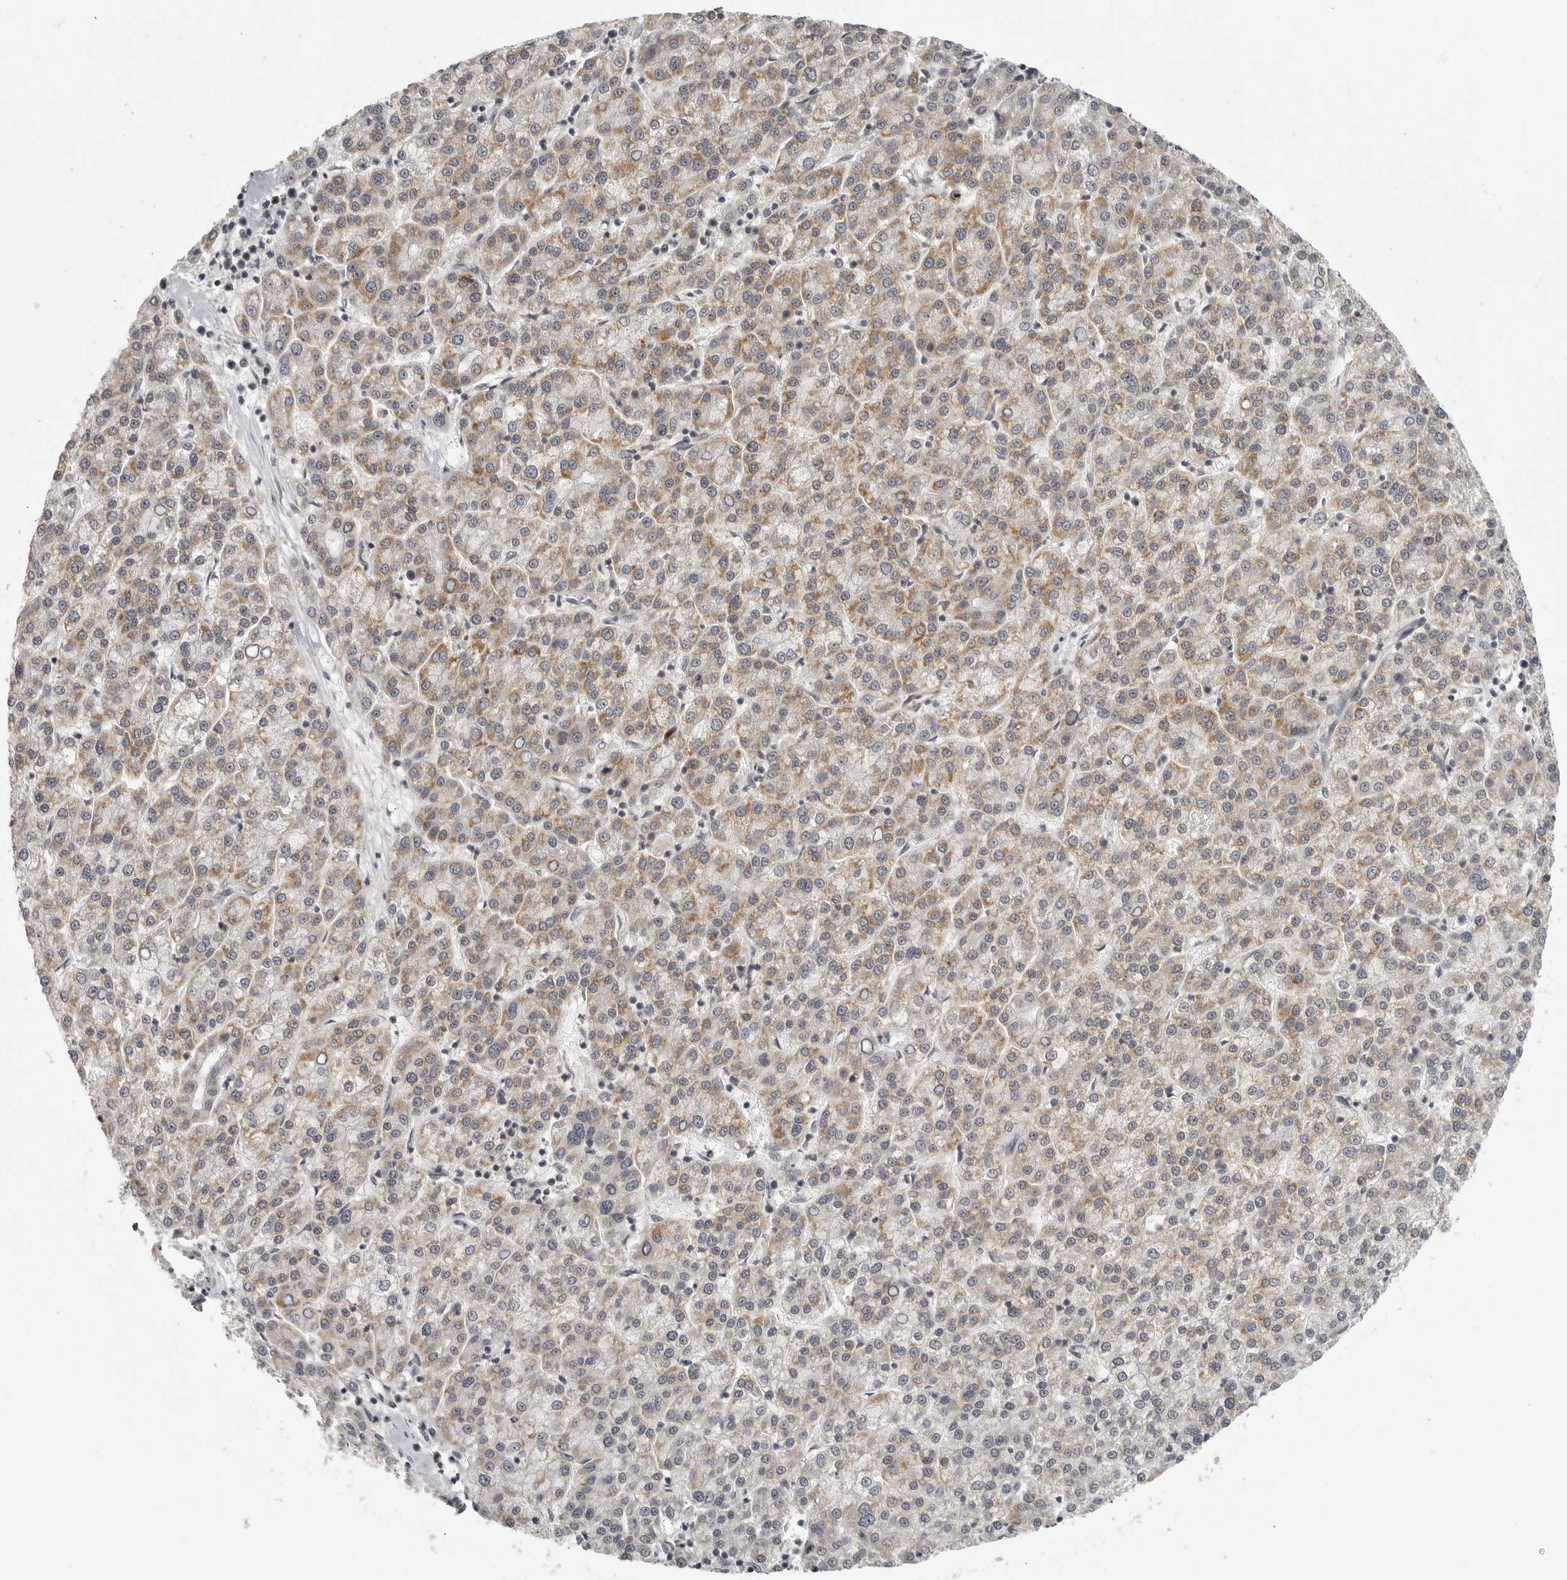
{"staining": {"intensity": "moderate", "quantity": ">75%", "location": "cytoplasmic/membranous"}, "tissue": "liver cancer", "cell_type": "Tumor cells", "image_type": "cancer", "snomed": [{"axis": "morphology", "description": "Carcinoma, Hepatocellular, NOS"}, {"axis": "topography", "description": "Liver"}], "caption": "Tumor cells reveal moderate cytoplasmic/membranous positivity in approximately >75% of cells in liver hepatocellular carcinoma.", "gene": "TUT4", "patient": {"sex": "female", "age": 58}}